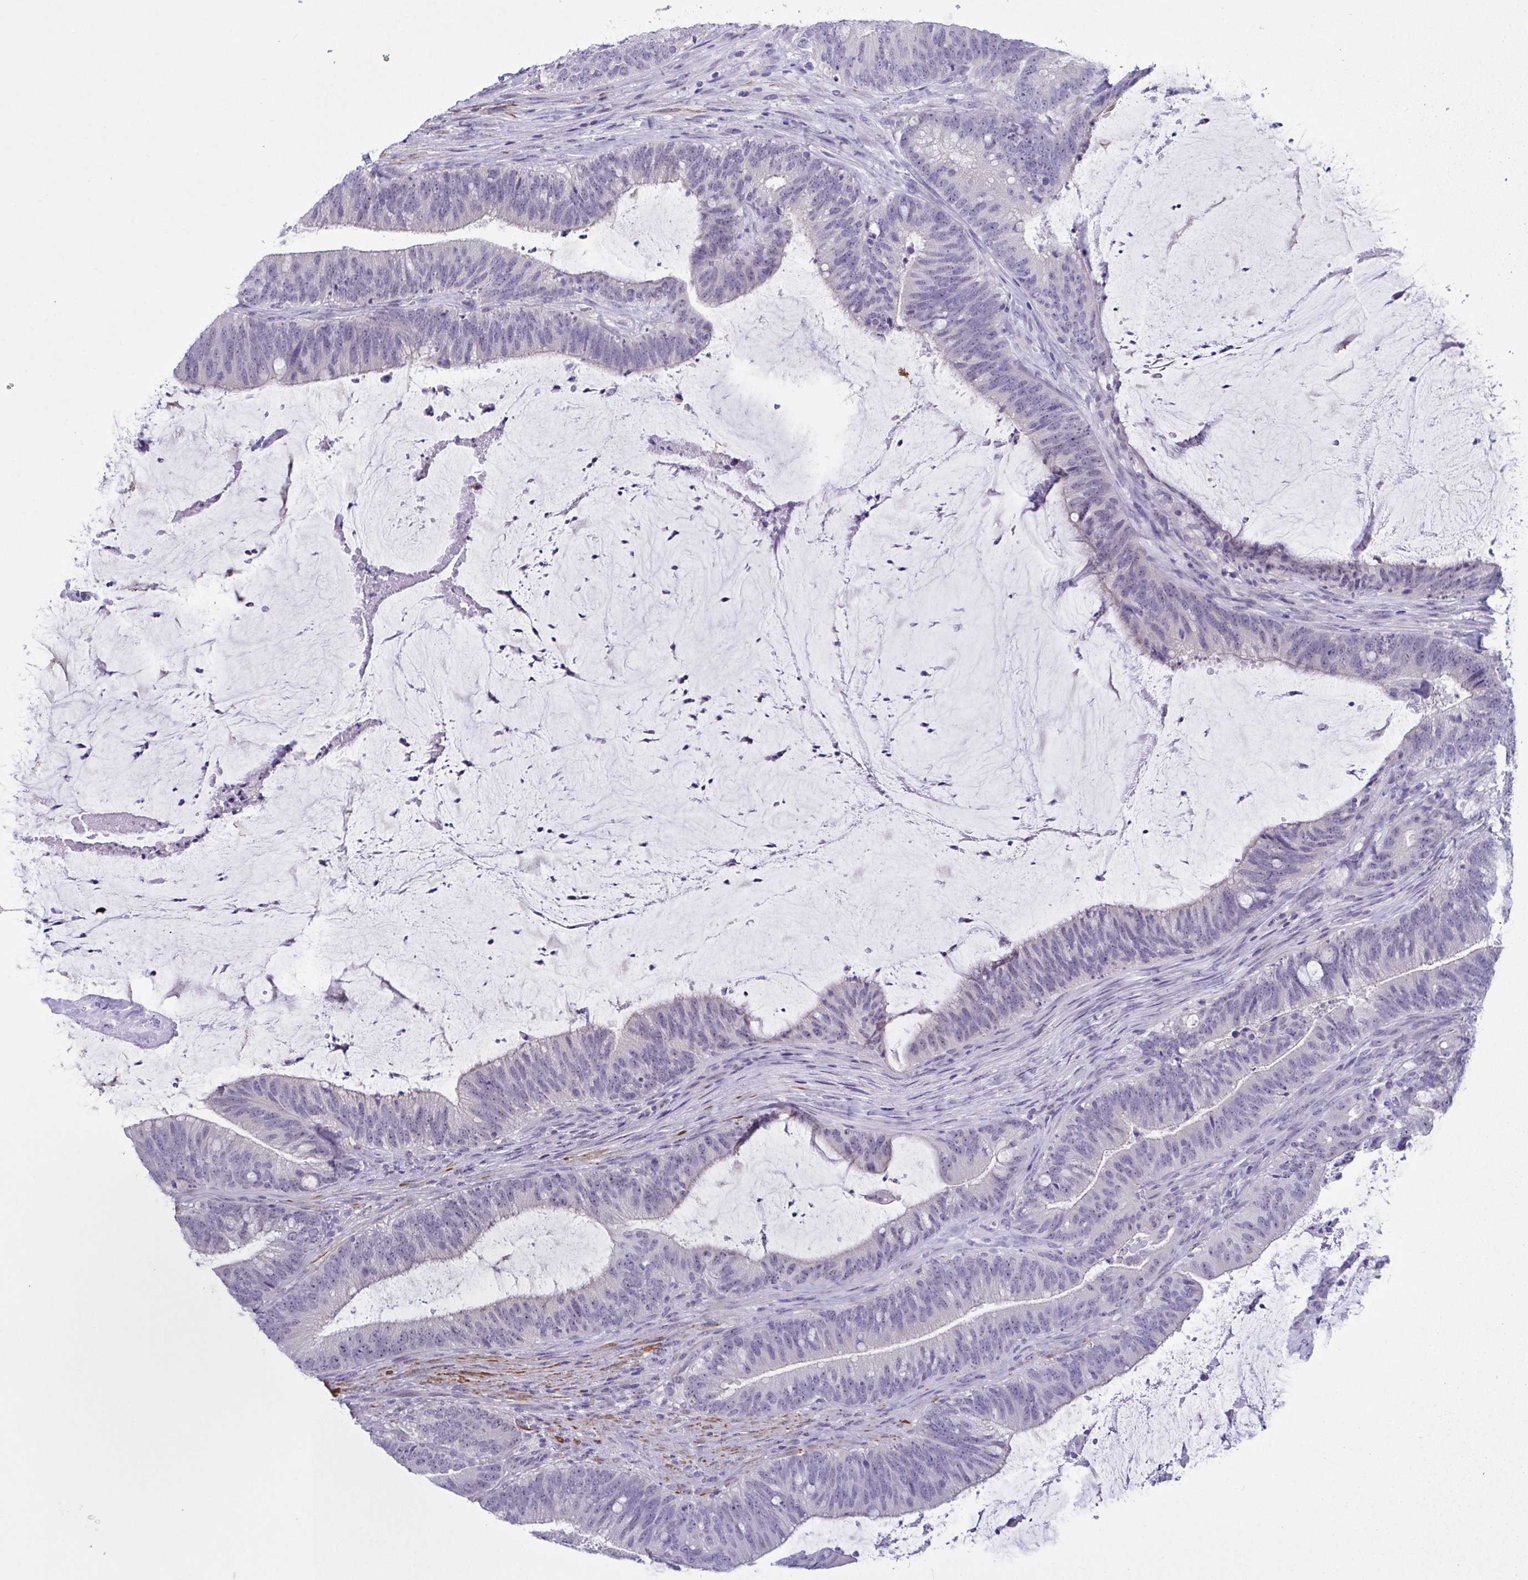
{"staining": {"intensity": "weak", "quantity": "<25%", "location": "nuclear"}, "tissue": "colorectal cancer", "cell_type": "Tumor cells", "image_type": "cancer", "snomed": [{"axis": "morphology", "description": "Adenocarcinoma, NOS"}, {"axis": "topography", "description": "Colon"}], "caption": "Immunohistochemistry (IHC) micrograph of human colorectal adenocarcinoma stained for a protein (brown), which shows no staining in tumor cells.", "gene": "MYL7", "patient": {"sex": "female", "age": 43}}